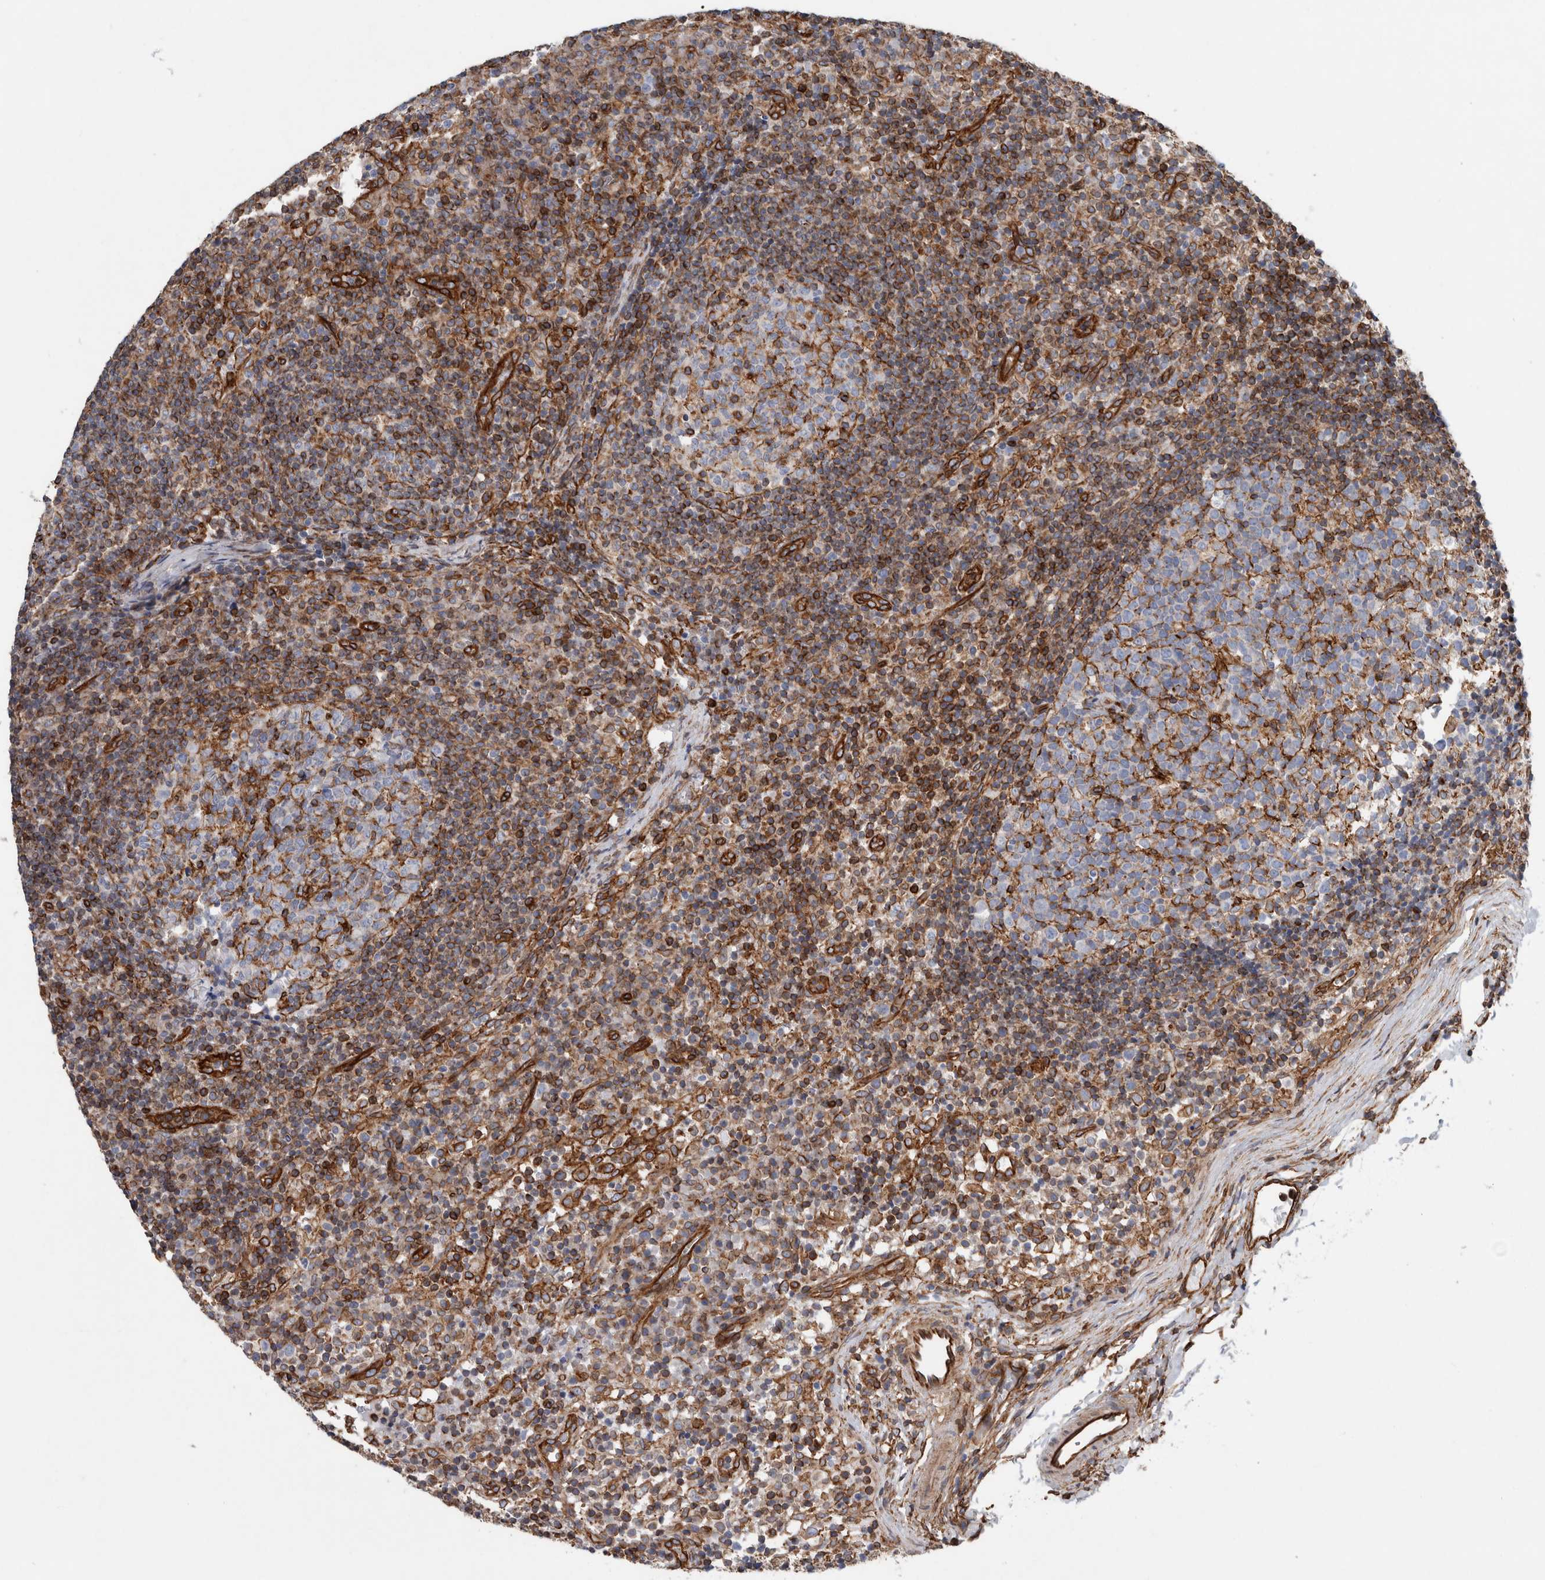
{"staining": {"intensity": "moderate", "quantity": "25%-75%", "location": "cytoplasmic/membranous"}, "tissue": "lymph node", "cell_type": "Germinal center cells", "image_type": "normal", "snomed": [{"axis": "morphology", "description": "Normal tissue, NOS"}, {"axis": "morphology", "description": "Inflammation, NOS"}, {"axis": "topography", "description": "Lymph node"}], "caption": "Germinal center cells display moderate cytoplasmic/membranous expression in approximately 25%-75% of cells in benign lymph node. The protein of interest is stained brown, and the nuclei are stained in blue (DAB (3,3'-diaminobenzidine) IHC with brightfield microscopy, high magnification).", "gene": "PLEC", "patient": {"sex": "male", "age": 55}}